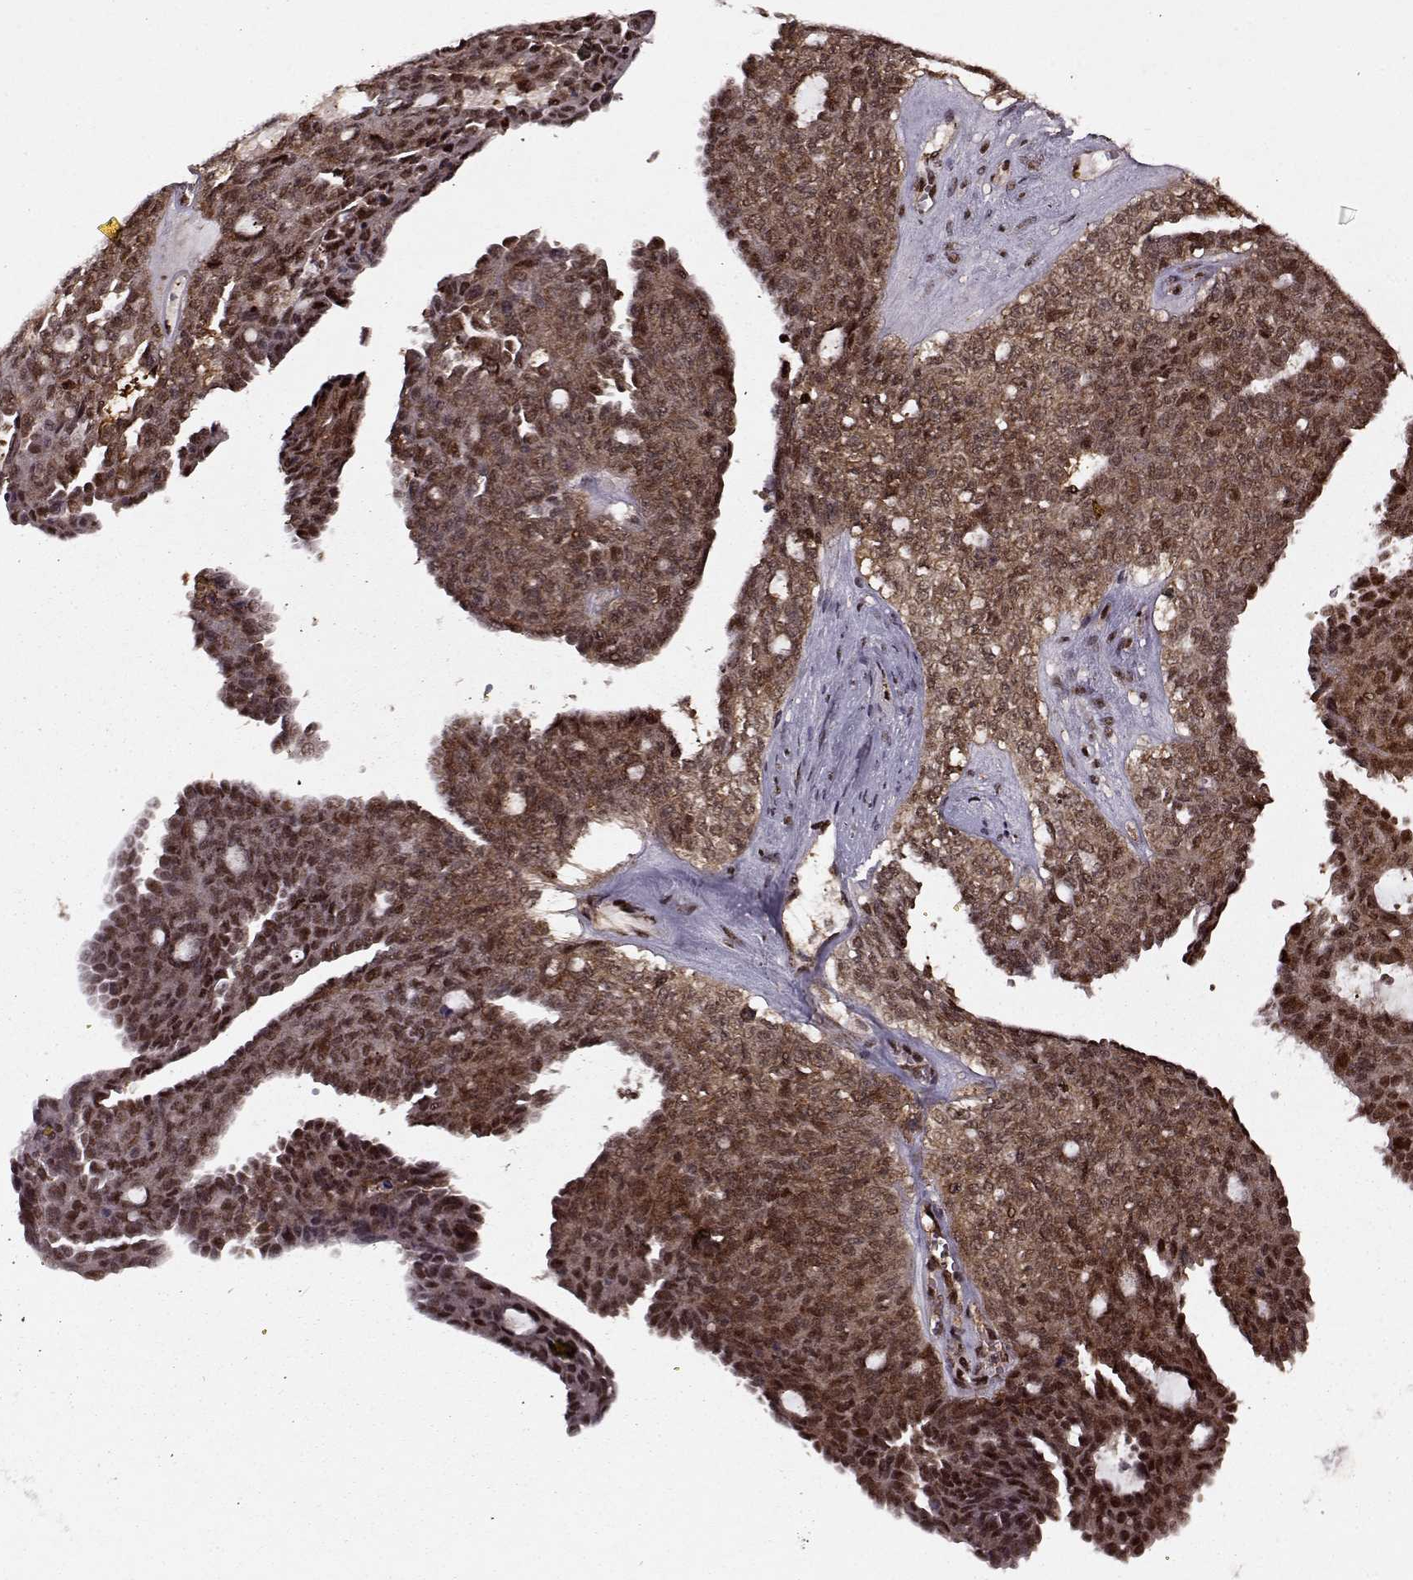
{"staining": {"intensity": "moderate", "quantity": ">75%", "location": "cytoplasmic/membranous,nuclear"}, "tissue": "ovarian cancer", "cell_type": "Tumor cells", "image_type": "cancer", "snomed": [{"axis": "morphology", "description": "Cystadenocarcinoma, serous, NOS"}, {"axis": "topography", "description": "Ovary"}], "caption": "Immunohistochemical staining of serous cystadenocarcinoma (ovarian) demonstrates moderate cytoplasmic/membranous and nuclear protein staining in about >75% of tumor cells. Nuclei are stained in blue.", "gene": "PSMA7", "patient": {"sex": "female", "age": 71}}